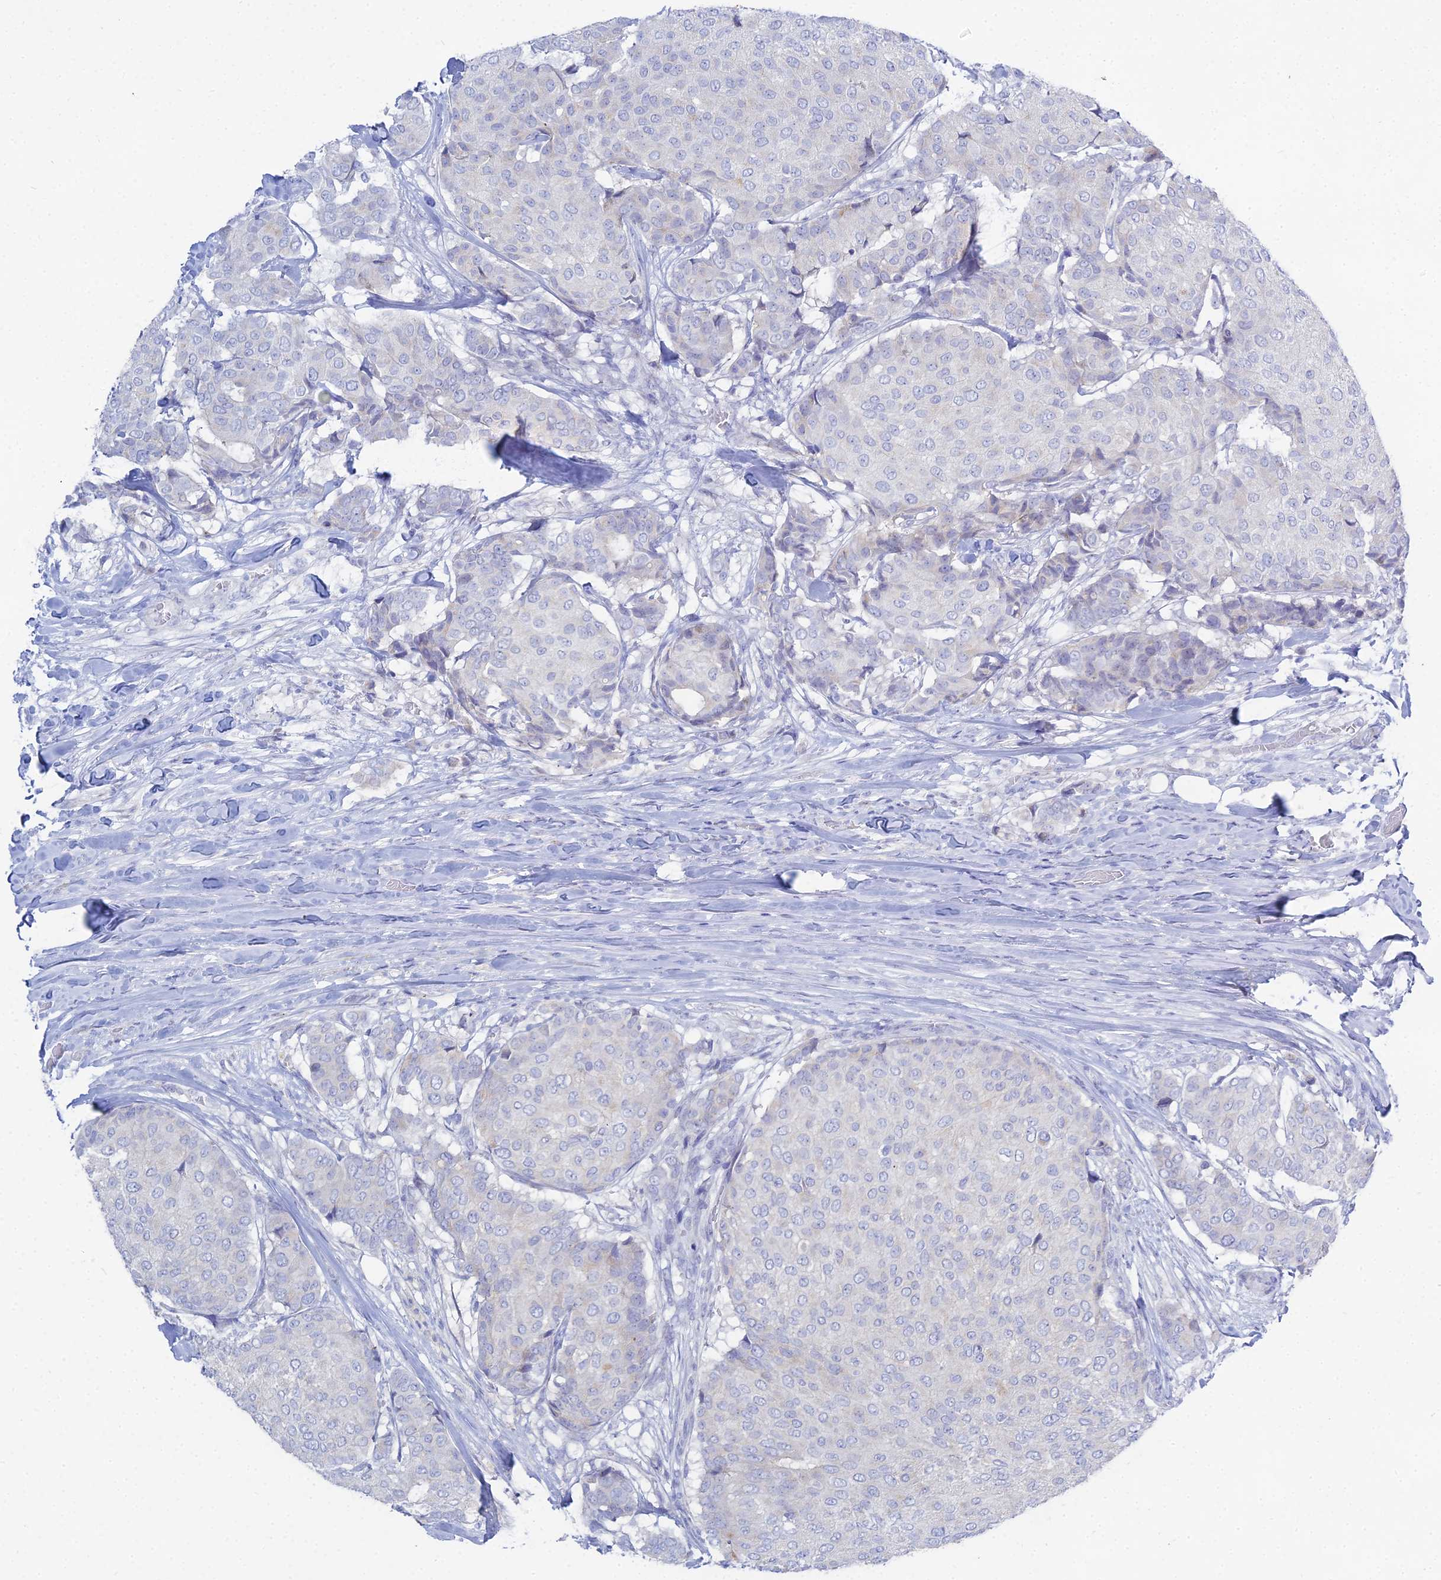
{"staining": {"intensity": "negative", "quantity": "none", "location": "none"}, "tissue": "breast cancer", "cell_type": "Tumor cells", "image_type": "cancer", "snomed": [{"axis": "morphology", "description": "Duct carcinoma"}, {"axis": "topography", "description": "Breast"}], "caption": "Breast cancer (infiltrating ductal carcinoma) was stained to show a protein in brown. There is no significant expression in tumor cells. The staining was performed using DAB to visualize the protein expression in brown, while the nuclei were stained in blue with hematoxylin (Magnification: 20x).", "gene": "DHX34", "patient": {"sex": "female", "age": 75}}